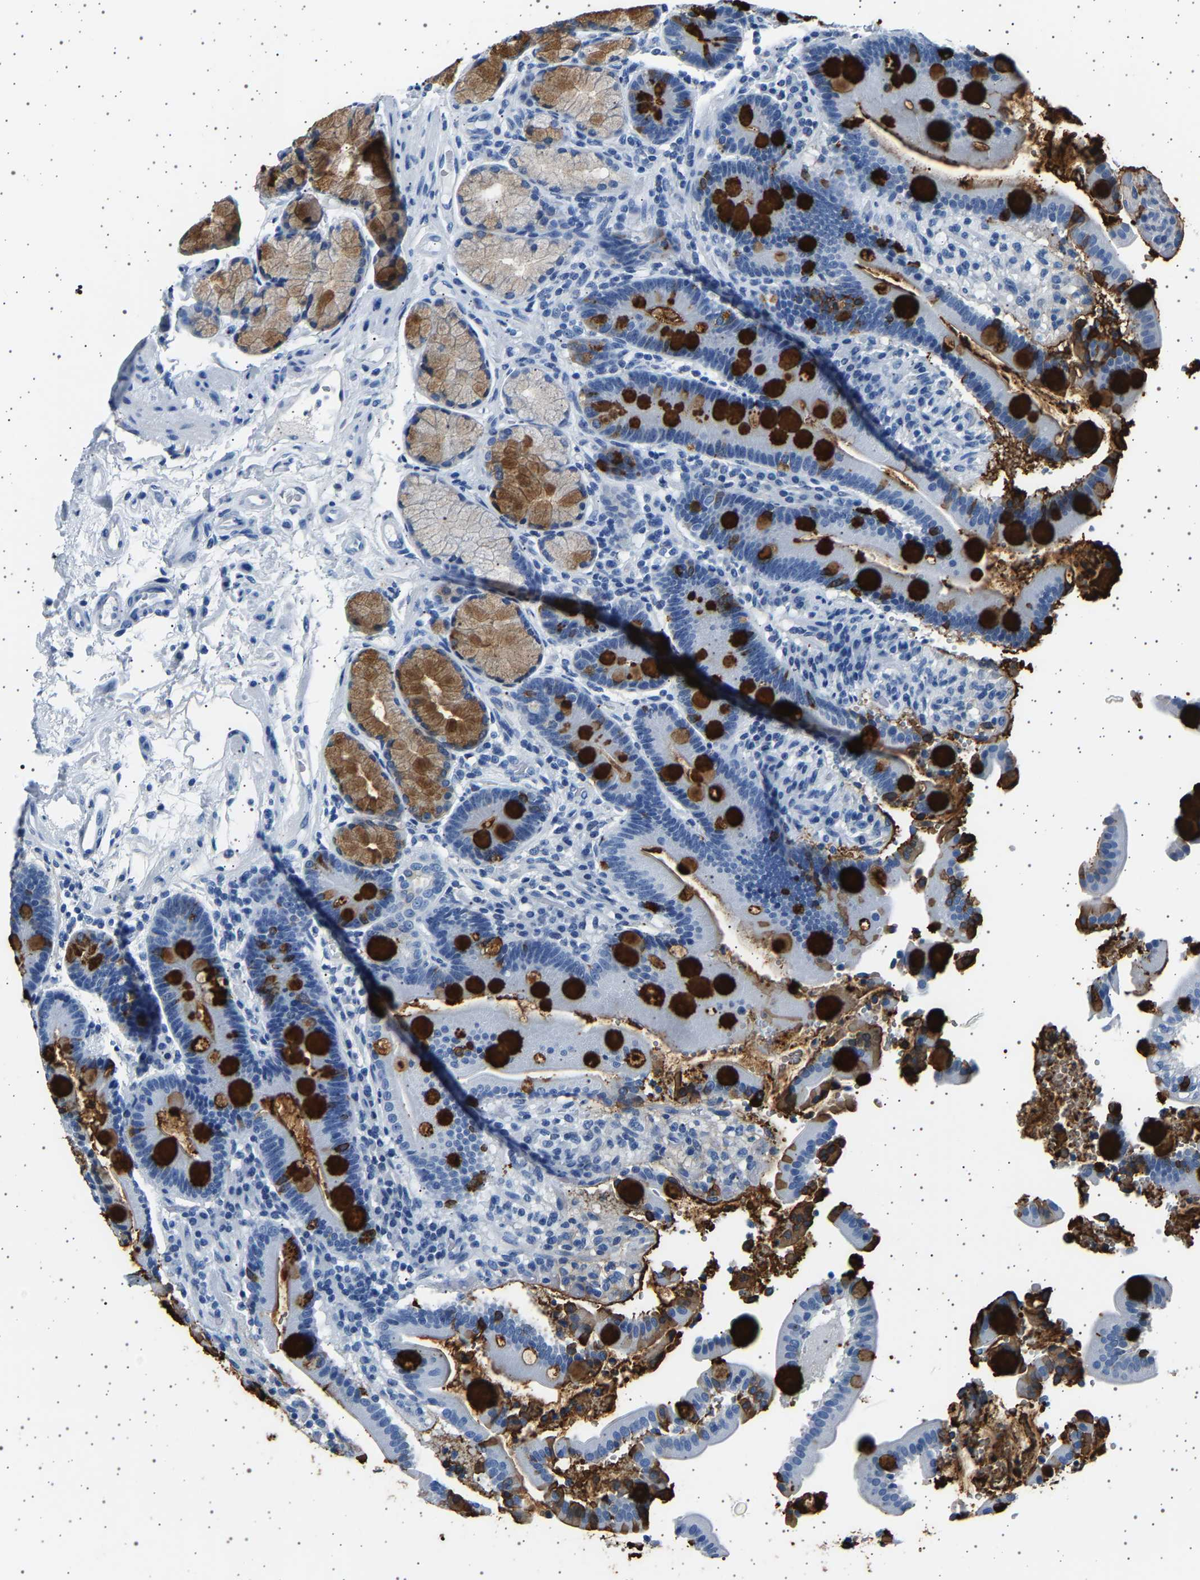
{"staining": {"intensity": "strong", "quantity": "25%-75%", "location": "cytoplasmic/membranous"}, "tissue": "duodenum", "cell_type": "Glandular cells", "image_type": "normal", "snomed": [{"axis": "morphology", "description": "Normal tissue, NOS"}, {"axis": "topography", "description": "Small intestine, NOS"}], "caption": "Immunohistochemical staining of benign human duodenum shows strong cytoplasmic/membranous protein positivity in about 25%-75% of glandular cells.", "gene": "TFF3", "patient": {"sex": "female", "age": 71}}